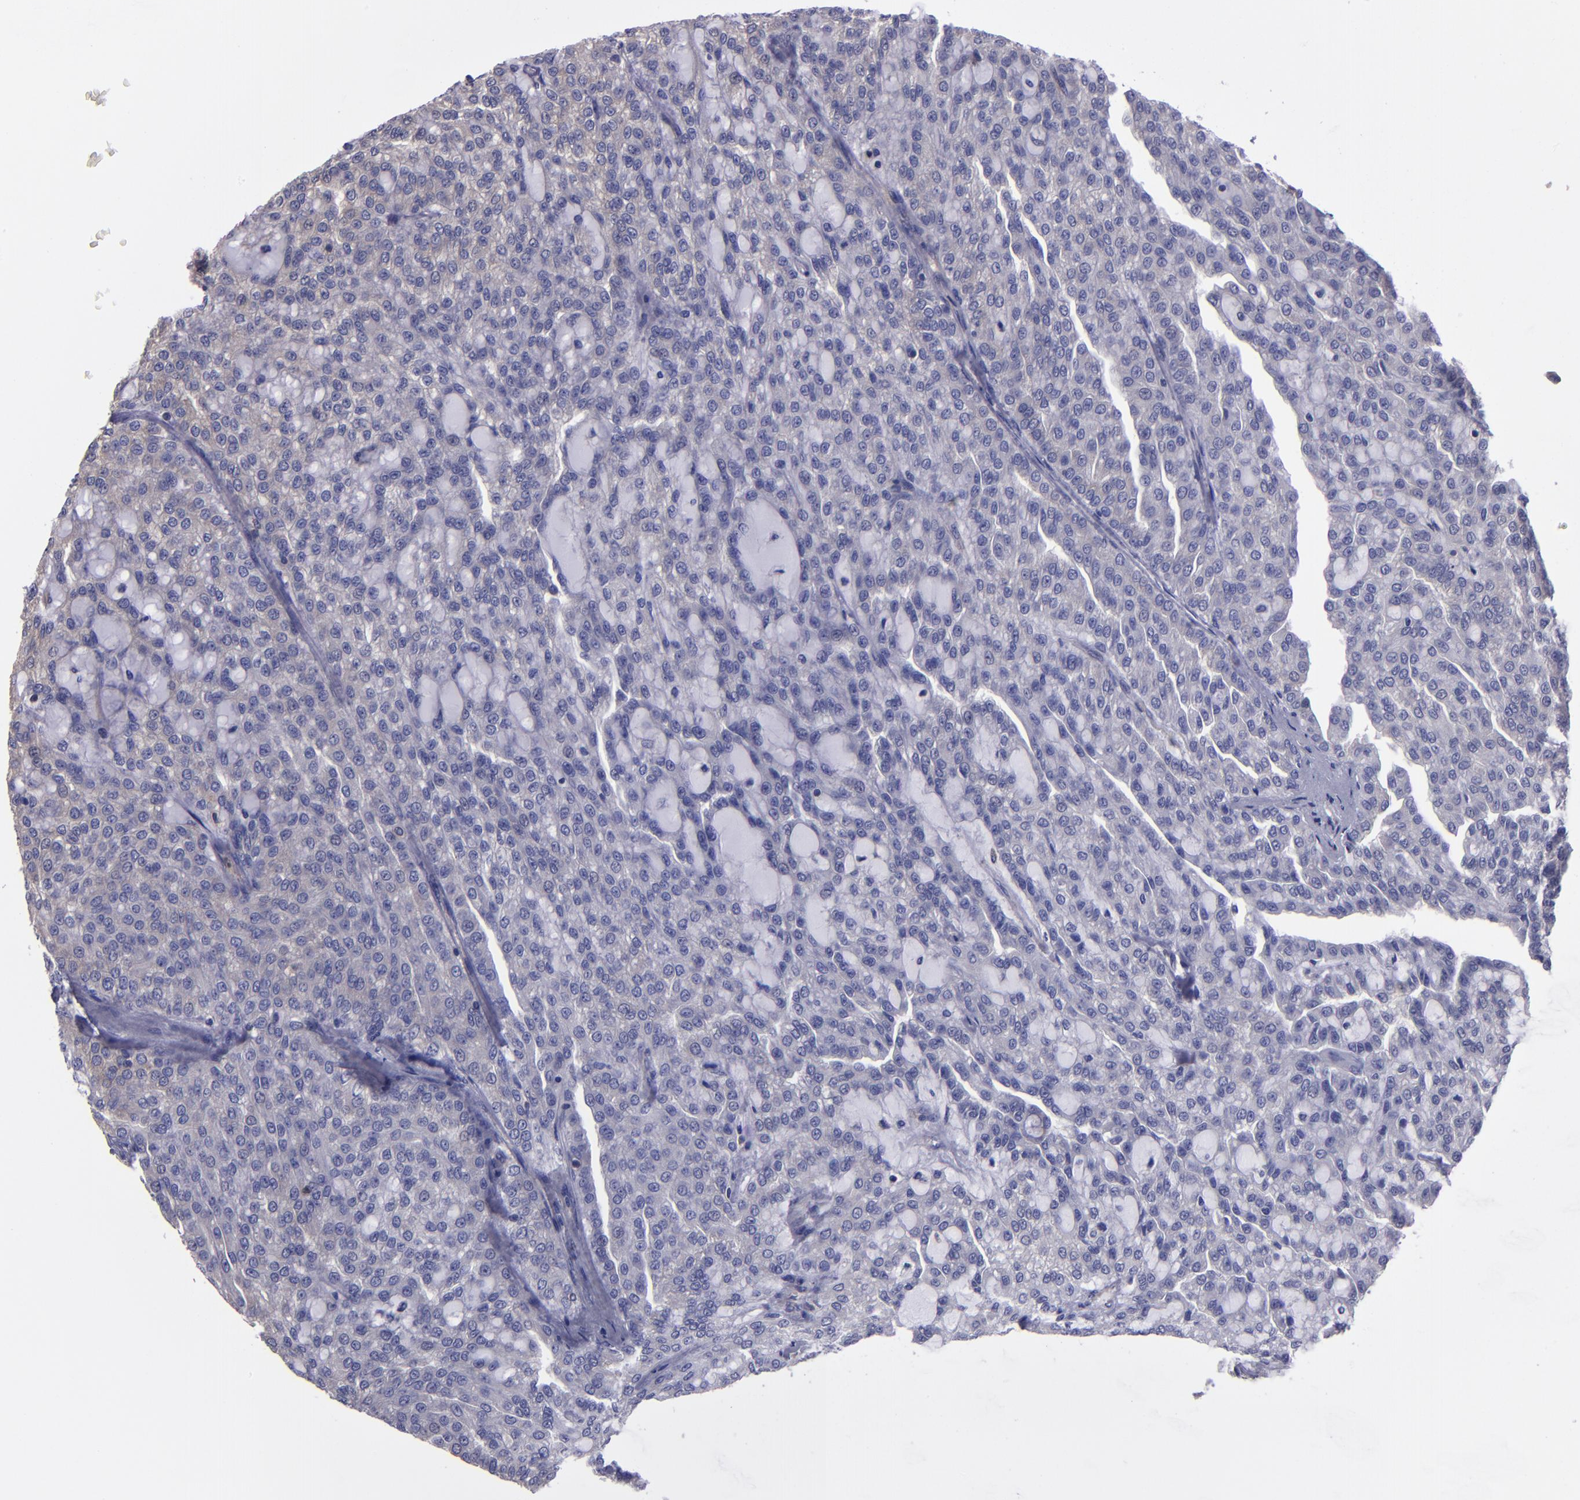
{"staining": {"intensity": "weak", "quantity": "<25%", "location": "cytoplasmic/membranous"}, "tissue": "renal cancer", "cell_type": "Tumor cells", "image_type": "cancer", "snomed": [{"axis": "morphology", "description": "Adenocarcinoma, NOS"}, {"axis": "topography", "description": "Kidney"}], "caption": "Tumor cells show no significant expression in renal adenocarcinoma.", "gene": "CARS1", "patient": {"sex": "male", "age": 63}}